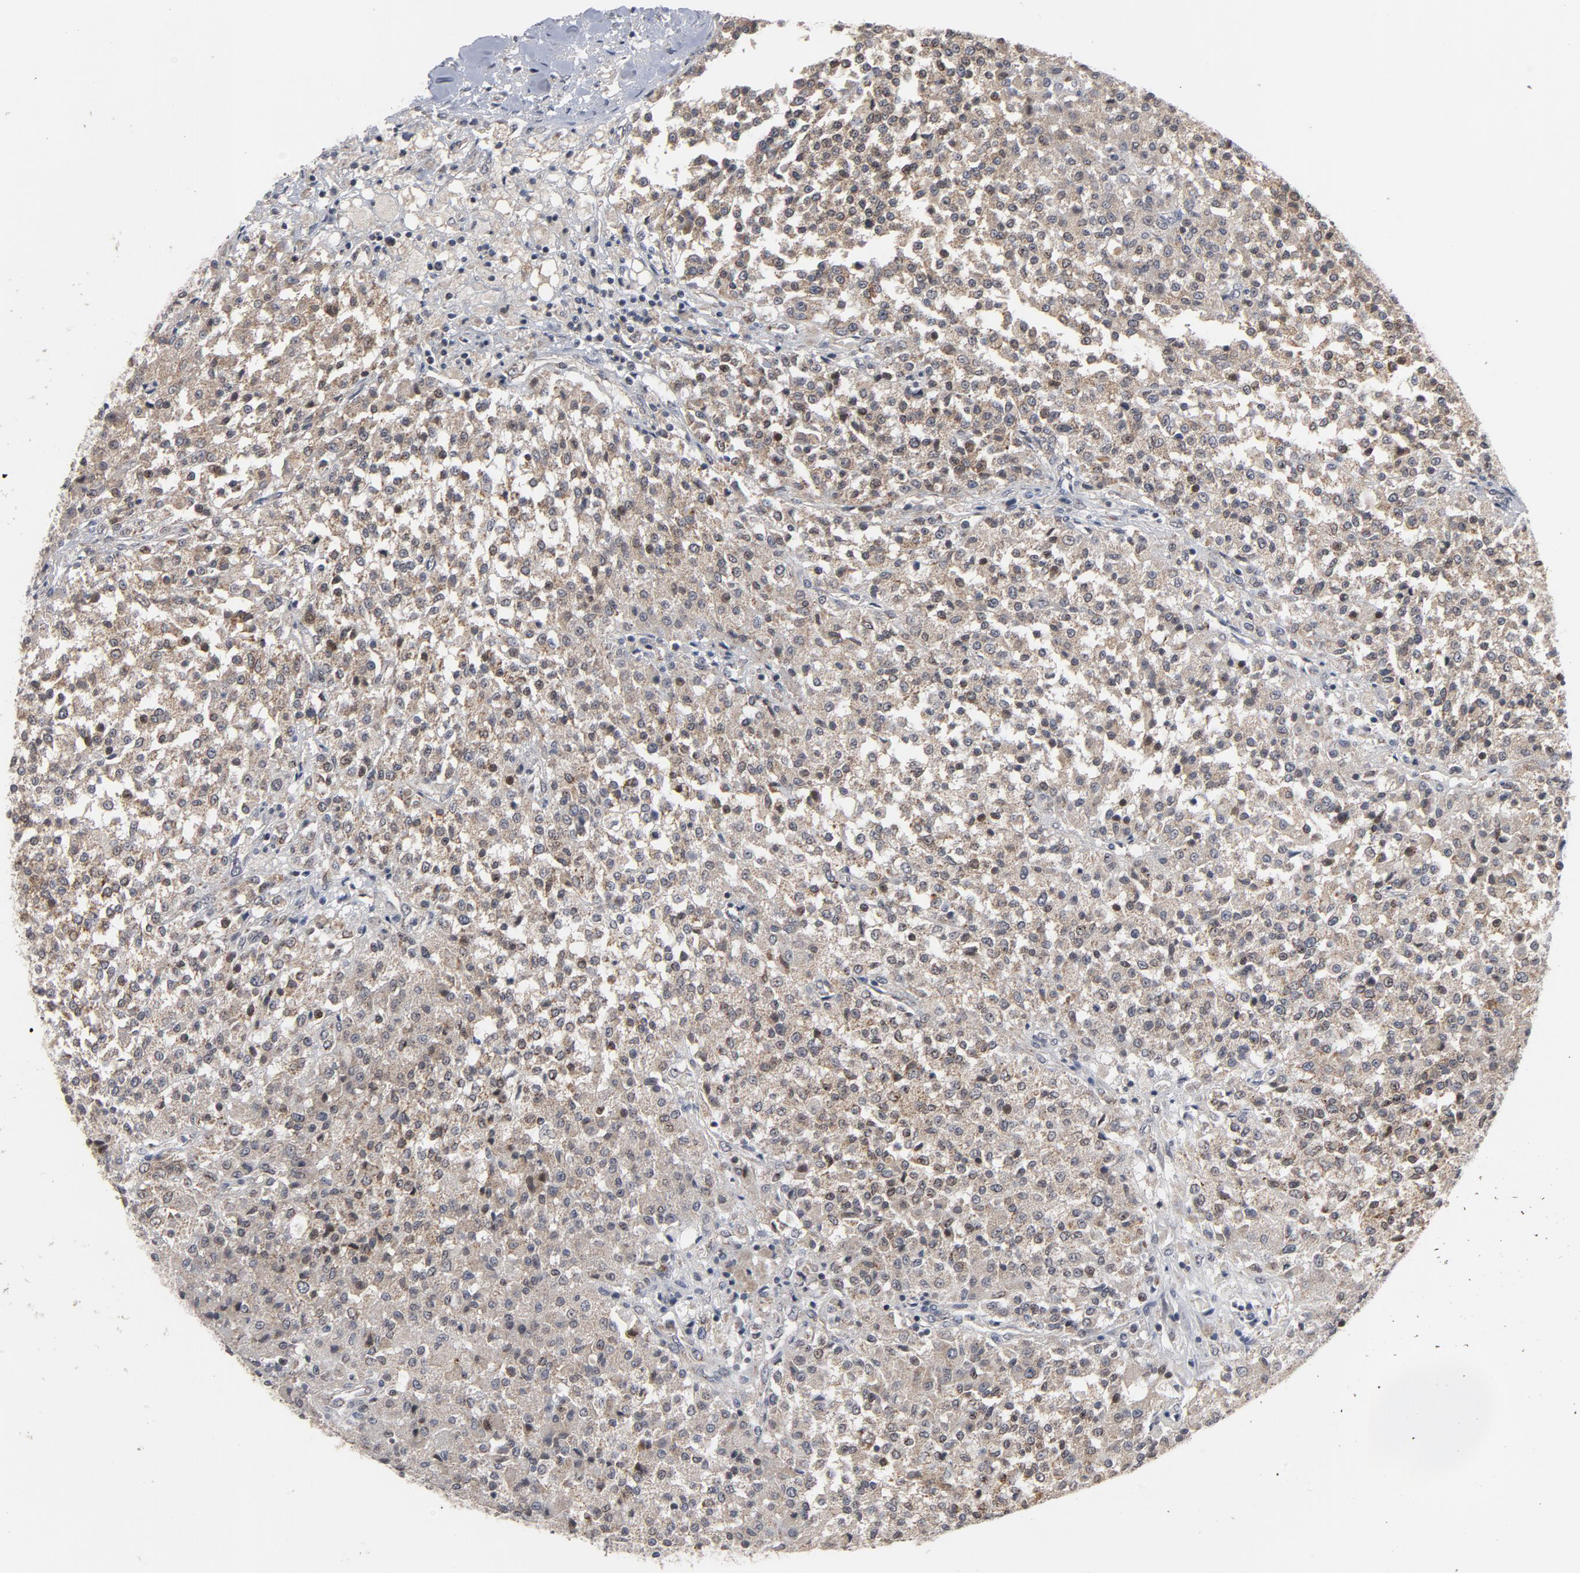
{"staining": {"intensity": "weak", "quantity": "25%-75%", "location": "cytoplasmic/membranous"}, "tissue": "testis cancer", "cell_type": "Tumor cells", "image_type": "cancer", "snomed": [{"axis": "morphology", "description": "Seminoma, NOS"}, {"axis": "topography", "description": "Testis"}], "caption": "Tumor cells demonstrate low levels of weak cytoplasmic/membranous positivity in about 25%-75% of cells in human seminoma (testis).", "gene": "PPP1R1B", "patient": {"sex": "male", "age": 59}}